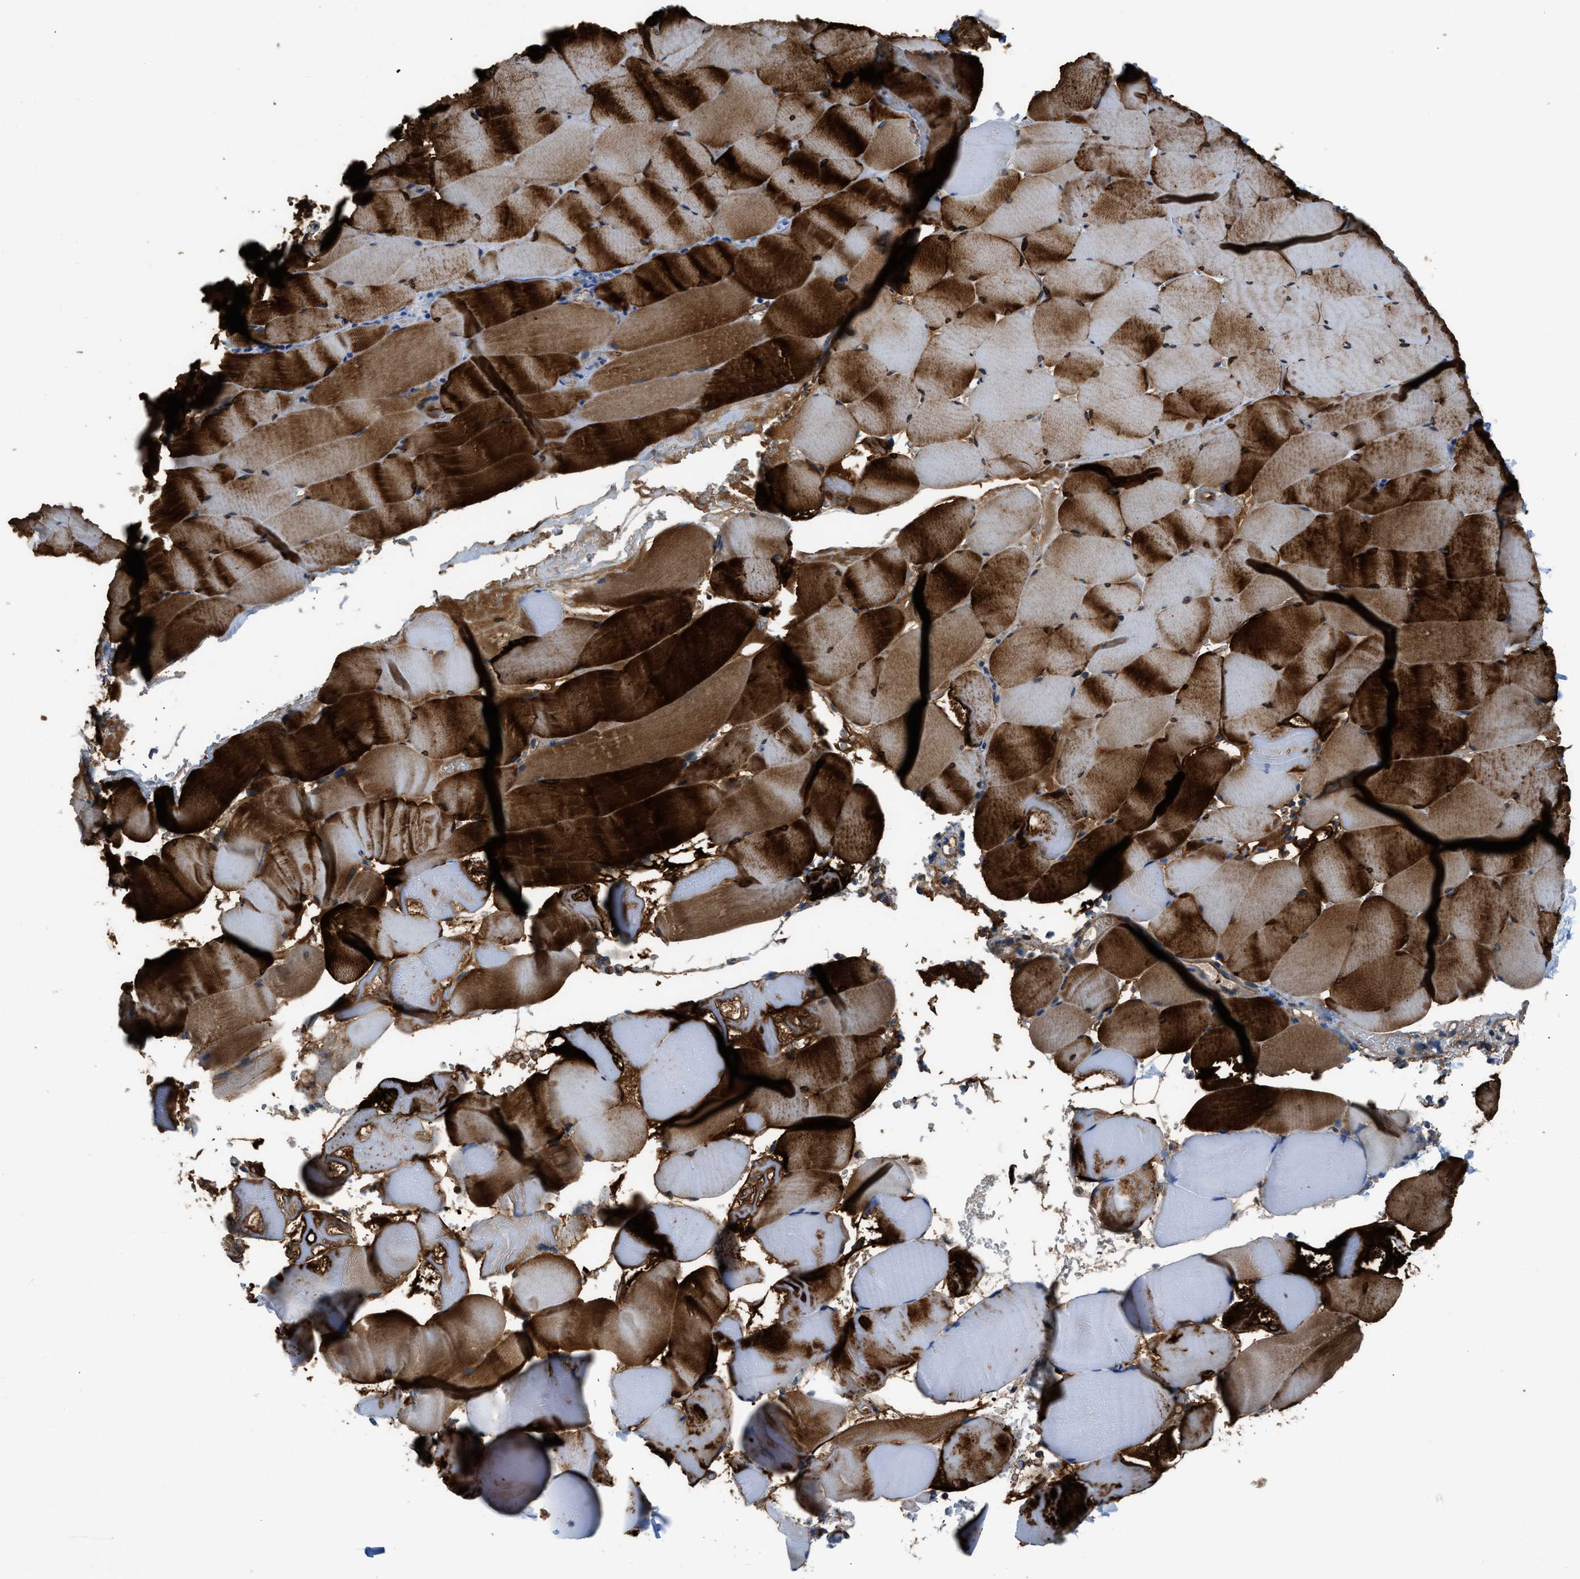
{"staining": {"intensity": "strong", "quantity": "25%-75%", "location": "cytoplasmic/membranous"}, "tissue": "skeletal muscle", "cell_type": "Myocytes", "image_type": "normal", "snomed": [{"axis": "morphology", "description": "Normal tissue, NOS"}, {"axis": "topography", "description": "Skeletal muscle"}], "caption": "Myocytes exhibit high levels of strong cytoplasmic/membranous expression in approximately 25%-75% of cells in benign human skeletal muscle. The staining was performed using DAB (3,3'-diaminobenzidine) to visualize the protein expression in brown, while the nuclei were stained in blue with hematoxylin (Magnification: 20x).", "gene": "PFKP", "patient": {"sex": "male", "age": 62}}